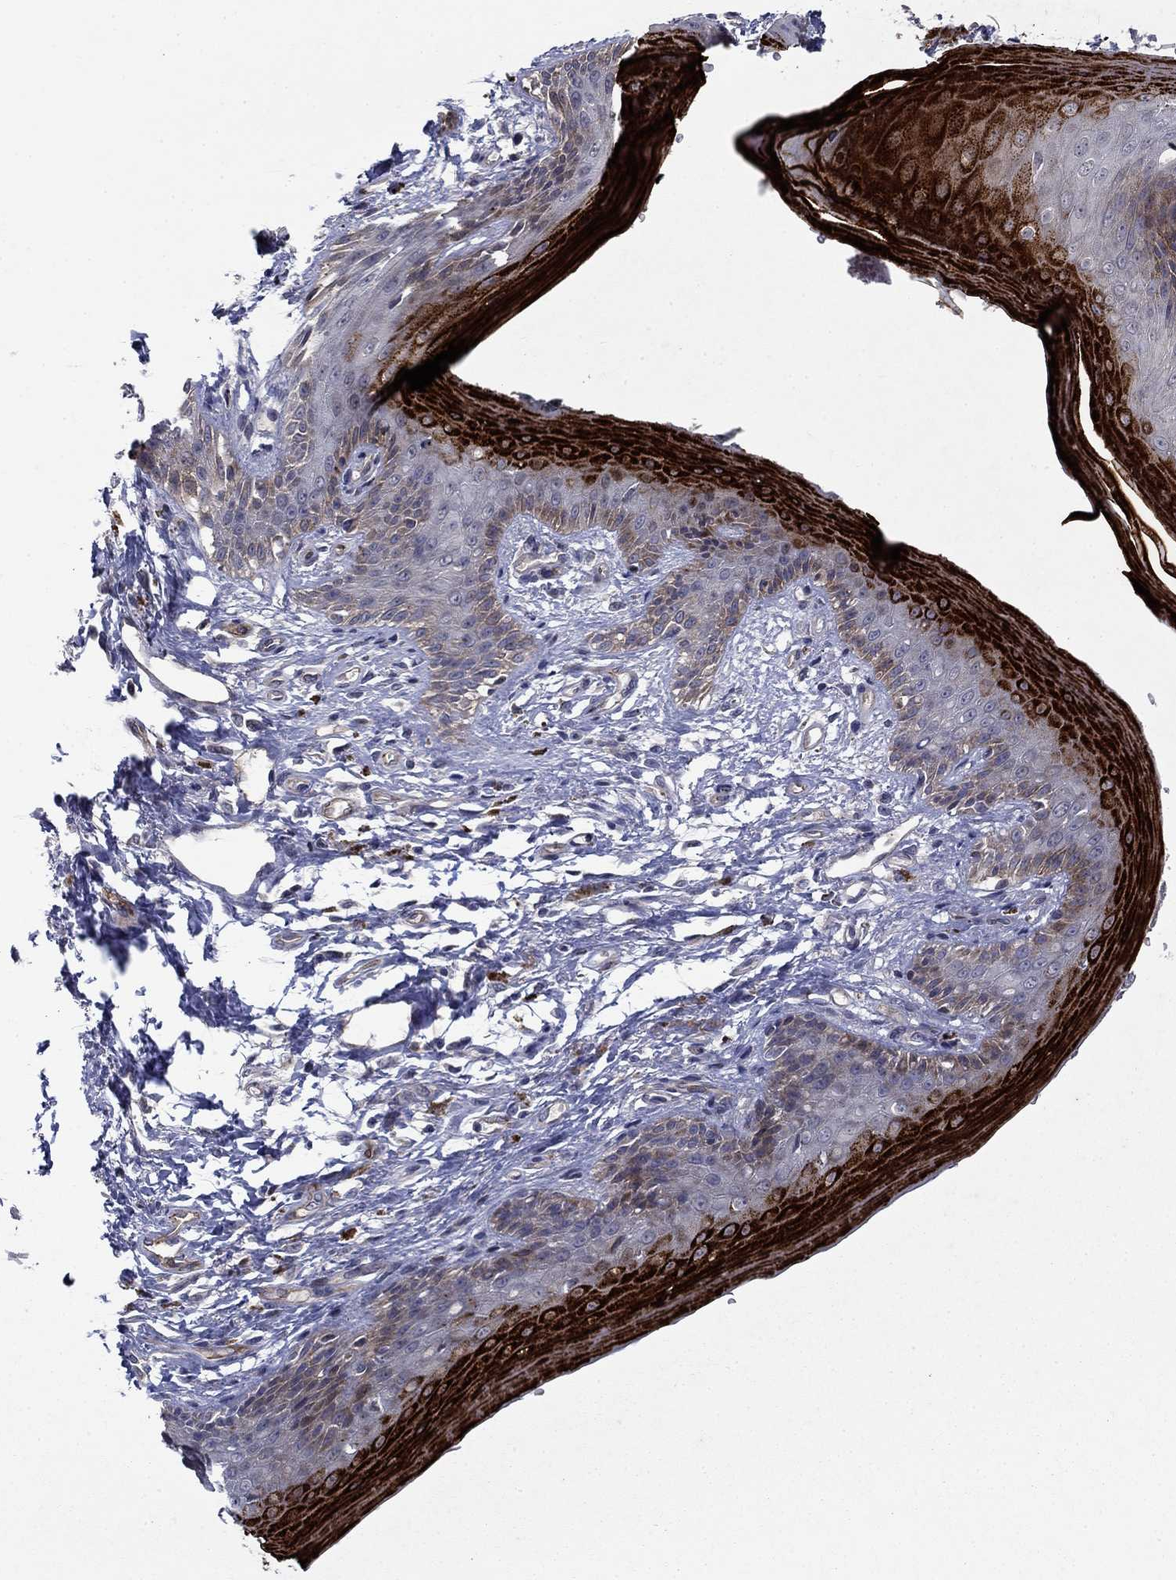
{"staining": {"intensity": "strong", "quantity": "25%-75%", "location": "cytoplasmic/membranous"}, "tissue": "skin", "cell_type": "Epidermal cells", "image_type": "normal", "snomed": [{"axis": "morphology", "description": "Normal tissue, NOS"}, {"axis": "morphology", "description": "Adenocarcinoma, NOS"}, {"axis": "topography", "description": "Rectum"}, {"axis": "topography", "description": "Anal"}], "caption": "High-power microscopy captured an IHC micrograph of normal skin, revealing strong cytoplasmic/membranous staining in approximately 25%-75% of epidermal cells.", "gene": "SLC7A1", "patient": {"sex": "female", "age": 68}}